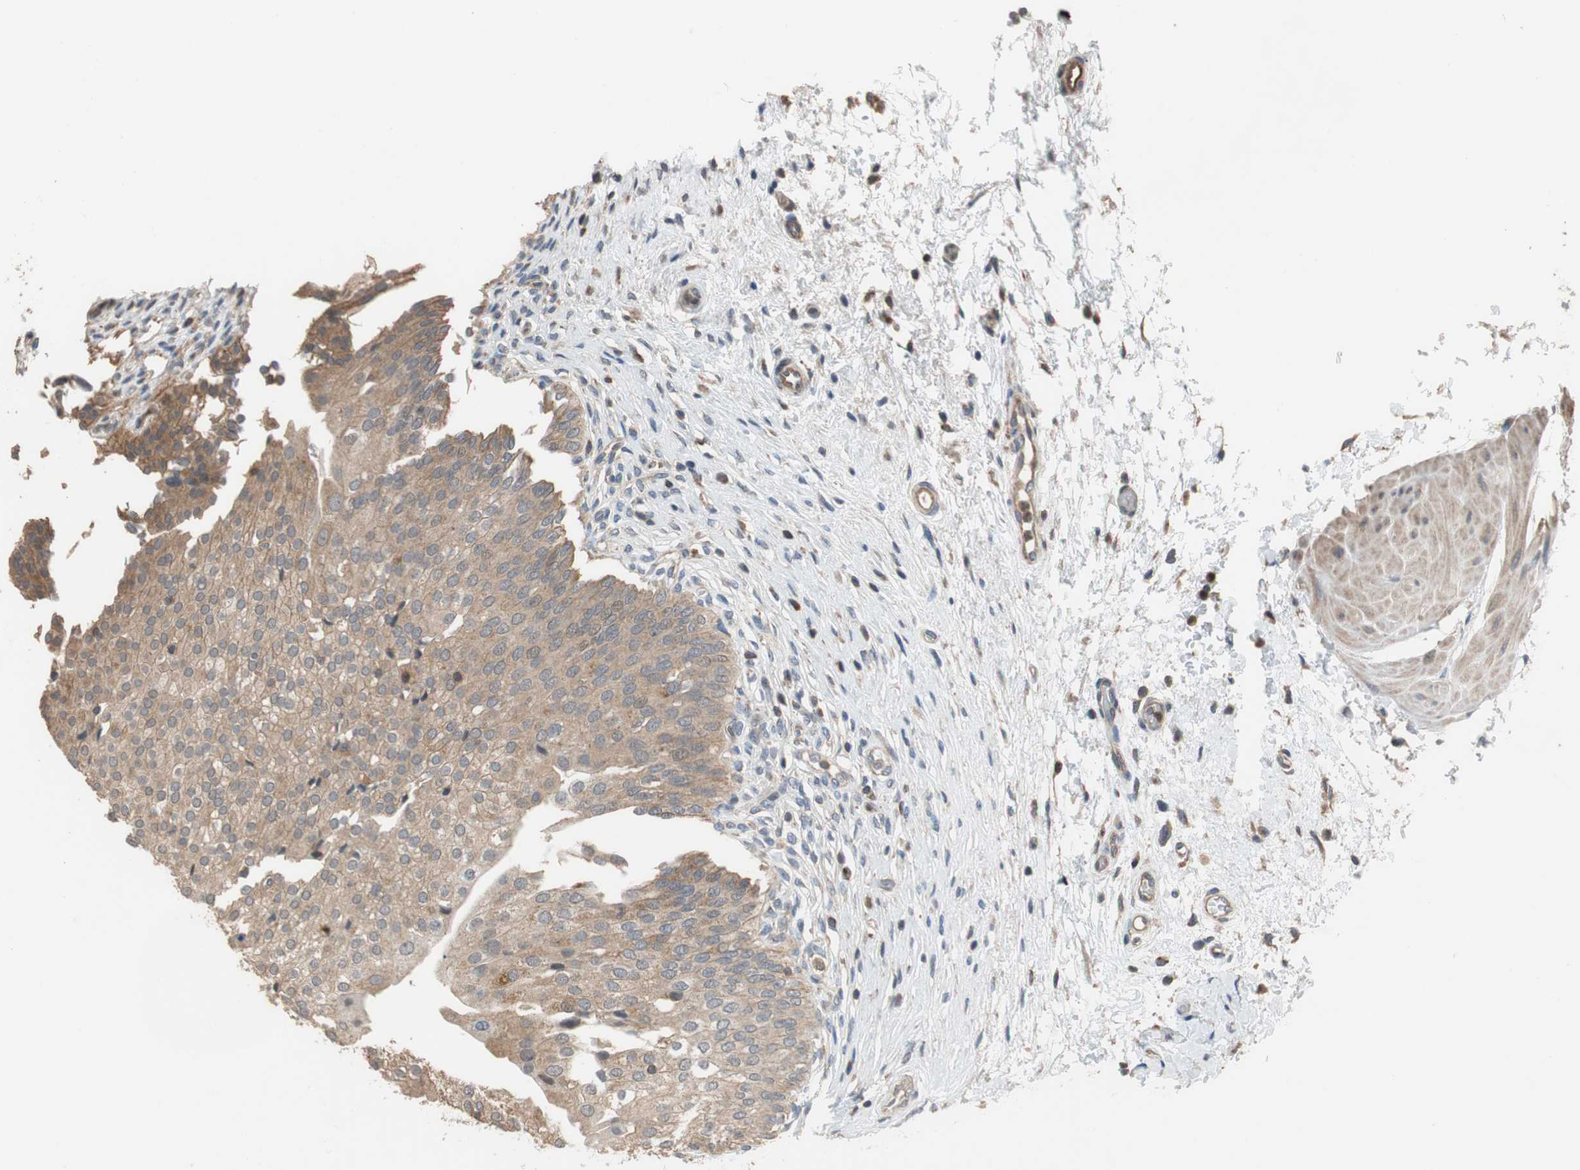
{"staining": {"intensity": "moderate", "quantity": ">75%", "location": "cytoplasmic/membranous"}, "tissue": "urinary bladder", "cell_type": "Urothelial cells", "image_type": "normal", "snomed": [{"axis": "morphology", "description": "Normal tissue, NOS"}, {"axis": "morphology", "description": "Urothelial carcinoma, High grade"}, {"axis": "topography", "description": "Urinary bladder"}], "caption": "Moderate cytoplasmic/membranous positivity for a protein is identified in approximately >75% of urothelial cells of normal urinary bladder using IHC.", "gene": "MAP4K2", "patient": {"sex": "male", "age": 46}}